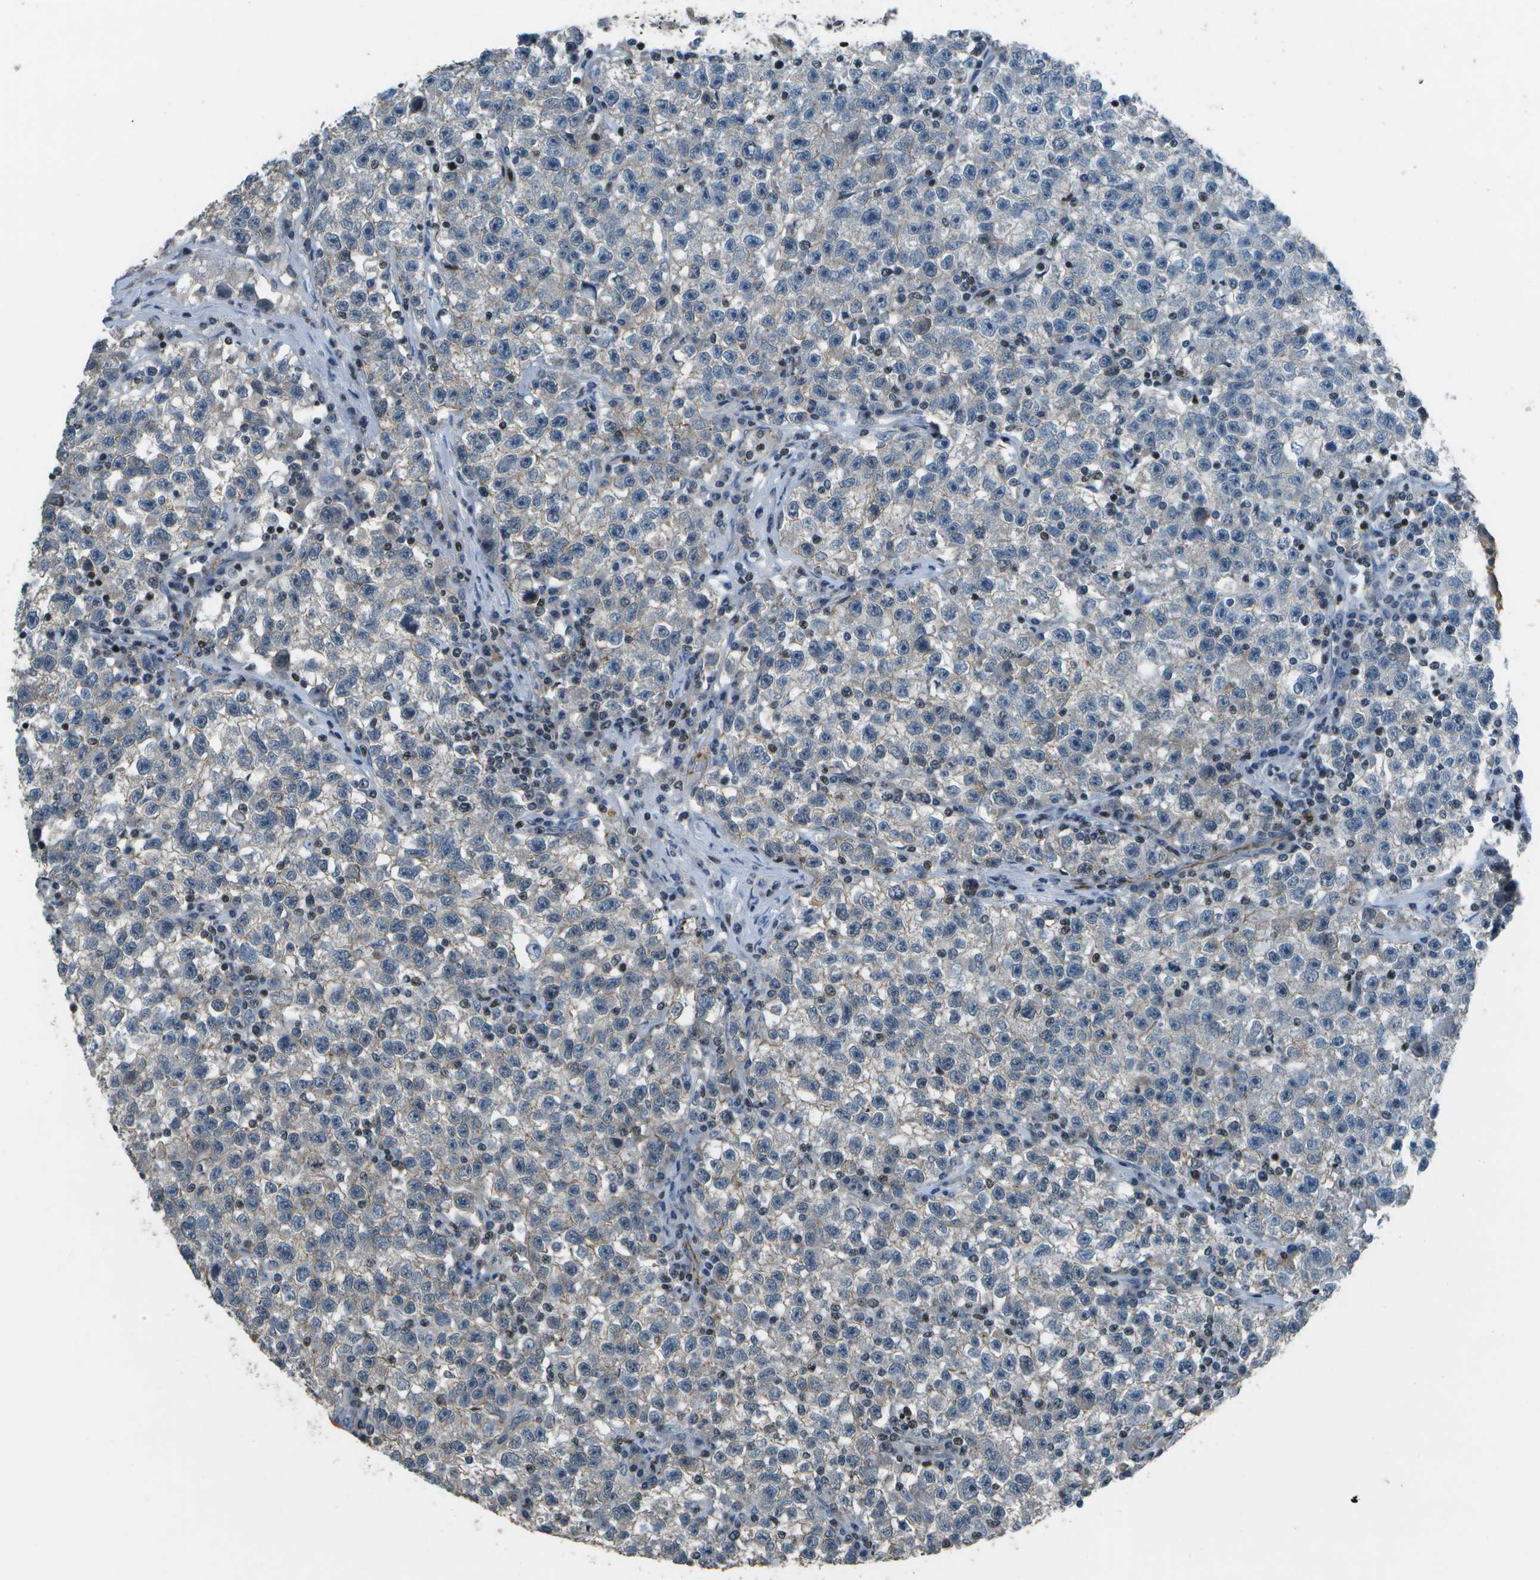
{"staining": {"intensity": "moderate", "quantity": "25%-75%", "location": "cytoplasmic/membranous"}, "tissue": "testis cancer", "cell_type": "Tumor cells", "image_type": "cancer", "snomed": [{"axis": "morphology", "description": "Seminoma, NOS"}, {"axis": "topography", "description": "Testis"}], "caption": "Immunohistochemistry (IHC) (DAB (3,3'-diaminobenzidine)) staining of seminoma (testis) reveals moderate cytoplasmic/membranous protein staining in approximately 25%-75% of tumor cells. (DAB (3,3'-diaminobenzidine) IHC with brightfield microscopy, high magnification).", "gene": "PDLIM1", "patient": {"sex": "male", "age": 22}}